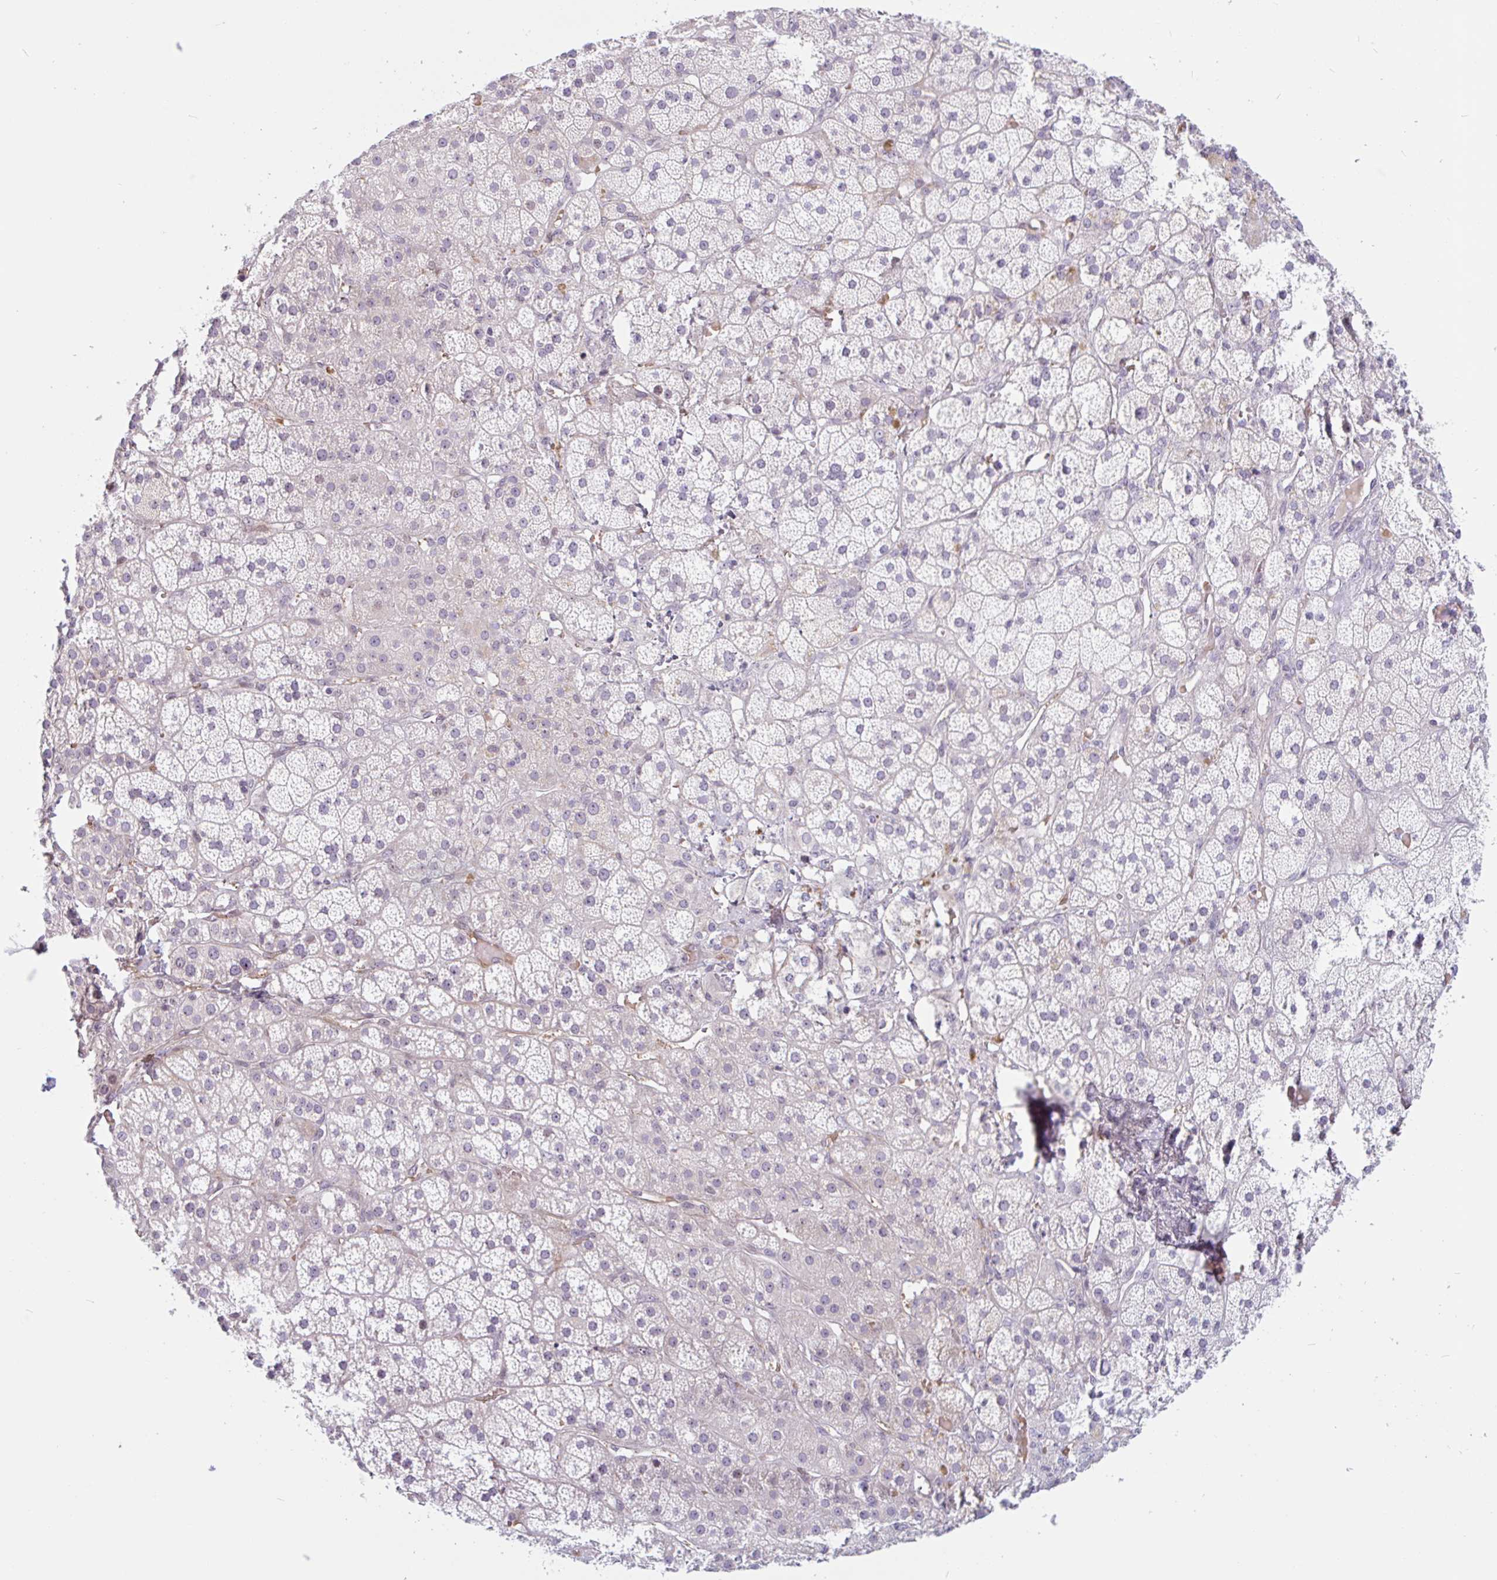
{"staining": {"intensity": "weak", "quantity": "<25%", "location": "cytoplasmic/membranous"}, "tissue": "adrenal gland", "cell_type": "Glandular cells", "image_type": "normal", "snomed": [{"axis": "morphology", "description": "Normal tissue, NOS"}, {"axis": "topography", "description": "Adrenal gland"}], "caption": "IHC photomicrograph of unremarkable adrenal gland: adrenal gland stained with DAB shows no significant protein expression in glandular cells. Brightfield microscopy of IHC stained with DAB (3,3'-diaminobenzidine) (brown) and hematoxylin (blue), captured at high magnification.", "gene": "TMEM119", "patient": {"sex": "male", "age": 57}}